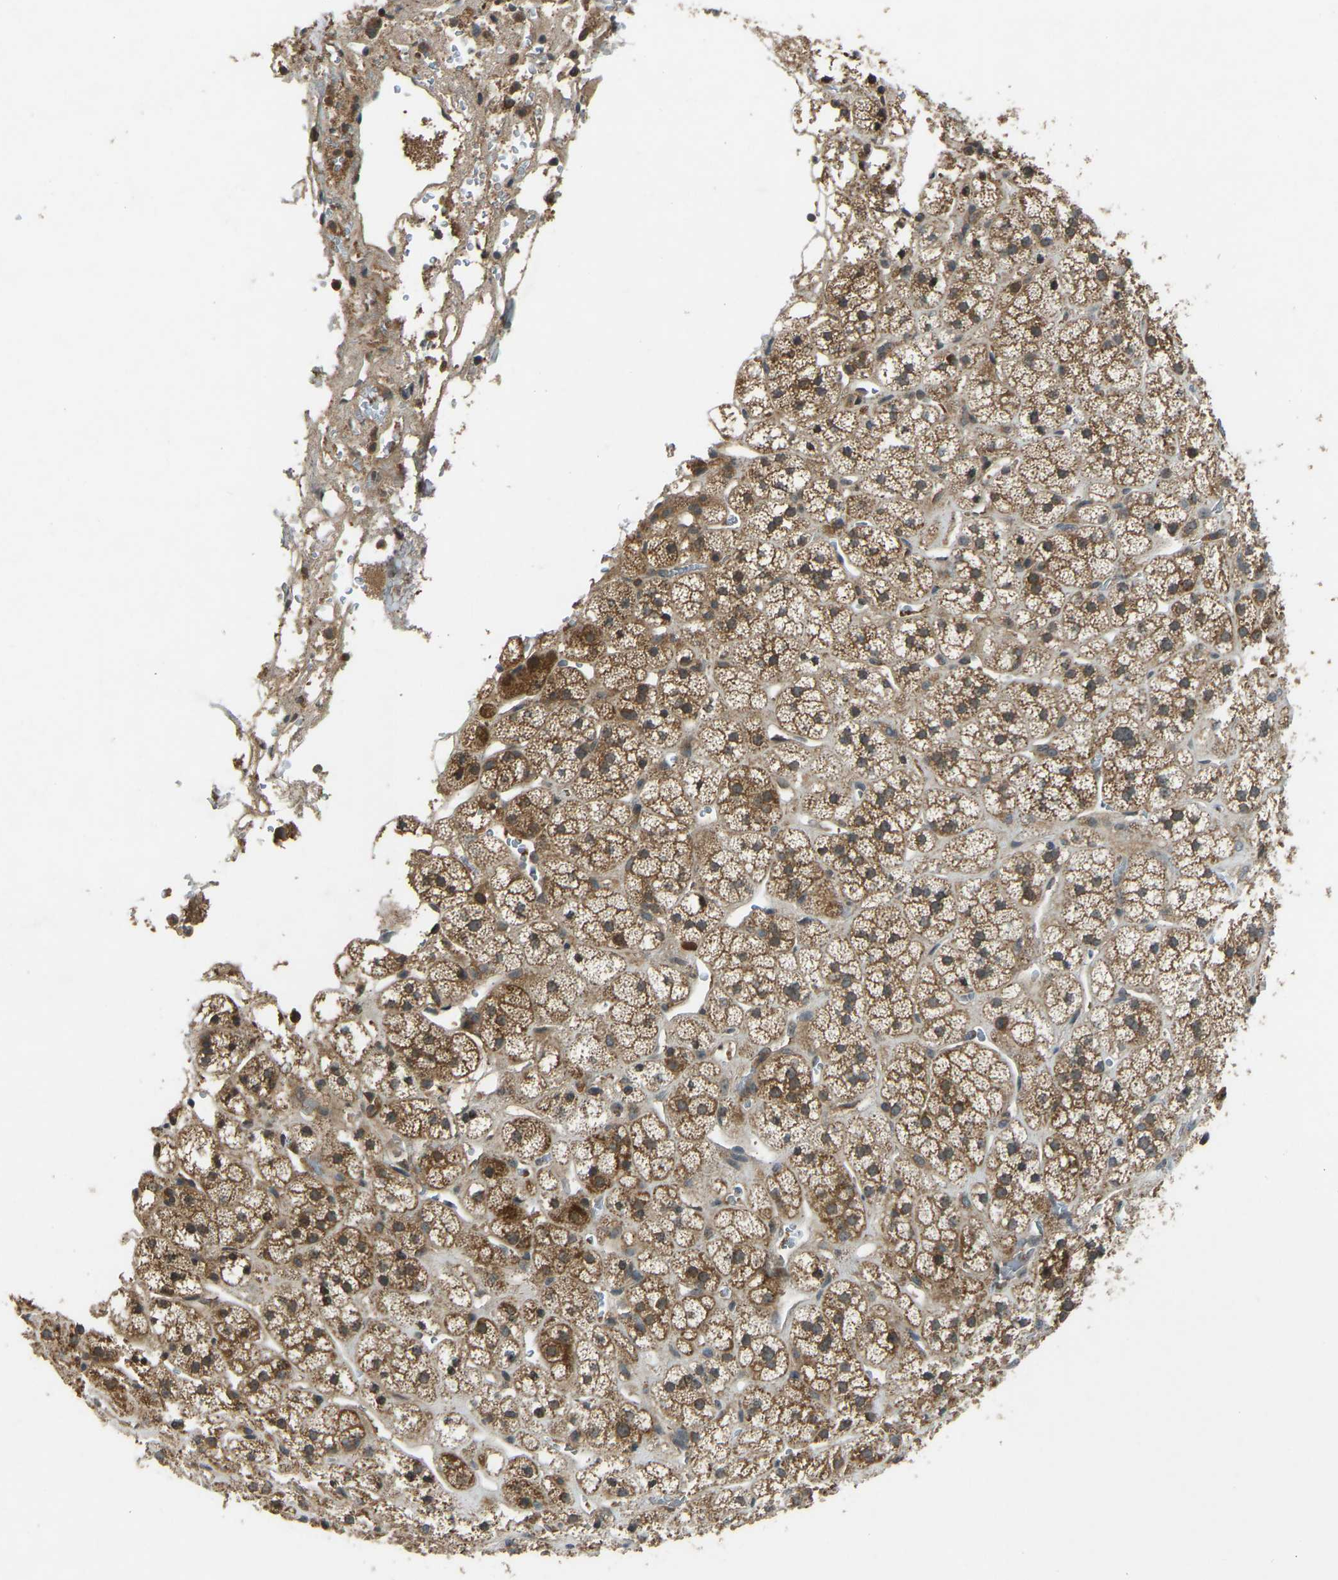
{"staining": {"intensity": "strong", "quantity": ">75%", "location": "cytoplasmic/membranous"}, "tissue": "adrenal gland", "cell_type": "Glandular cells", "image_type": "normal", "snomed": [{"axis": "morphology", "description": "Normal tissue, NOS"}, {"axis": "topography", "description": "Adrenal gland"}], "caption": "About >75% of glandular cells in normal adrenal gland show strong cytoplasmic/membranous protein expression as visualized by brown immunohistochemical staining.", "gene": "ZNF71", "patient": {"sex": "male", "age": 56}}